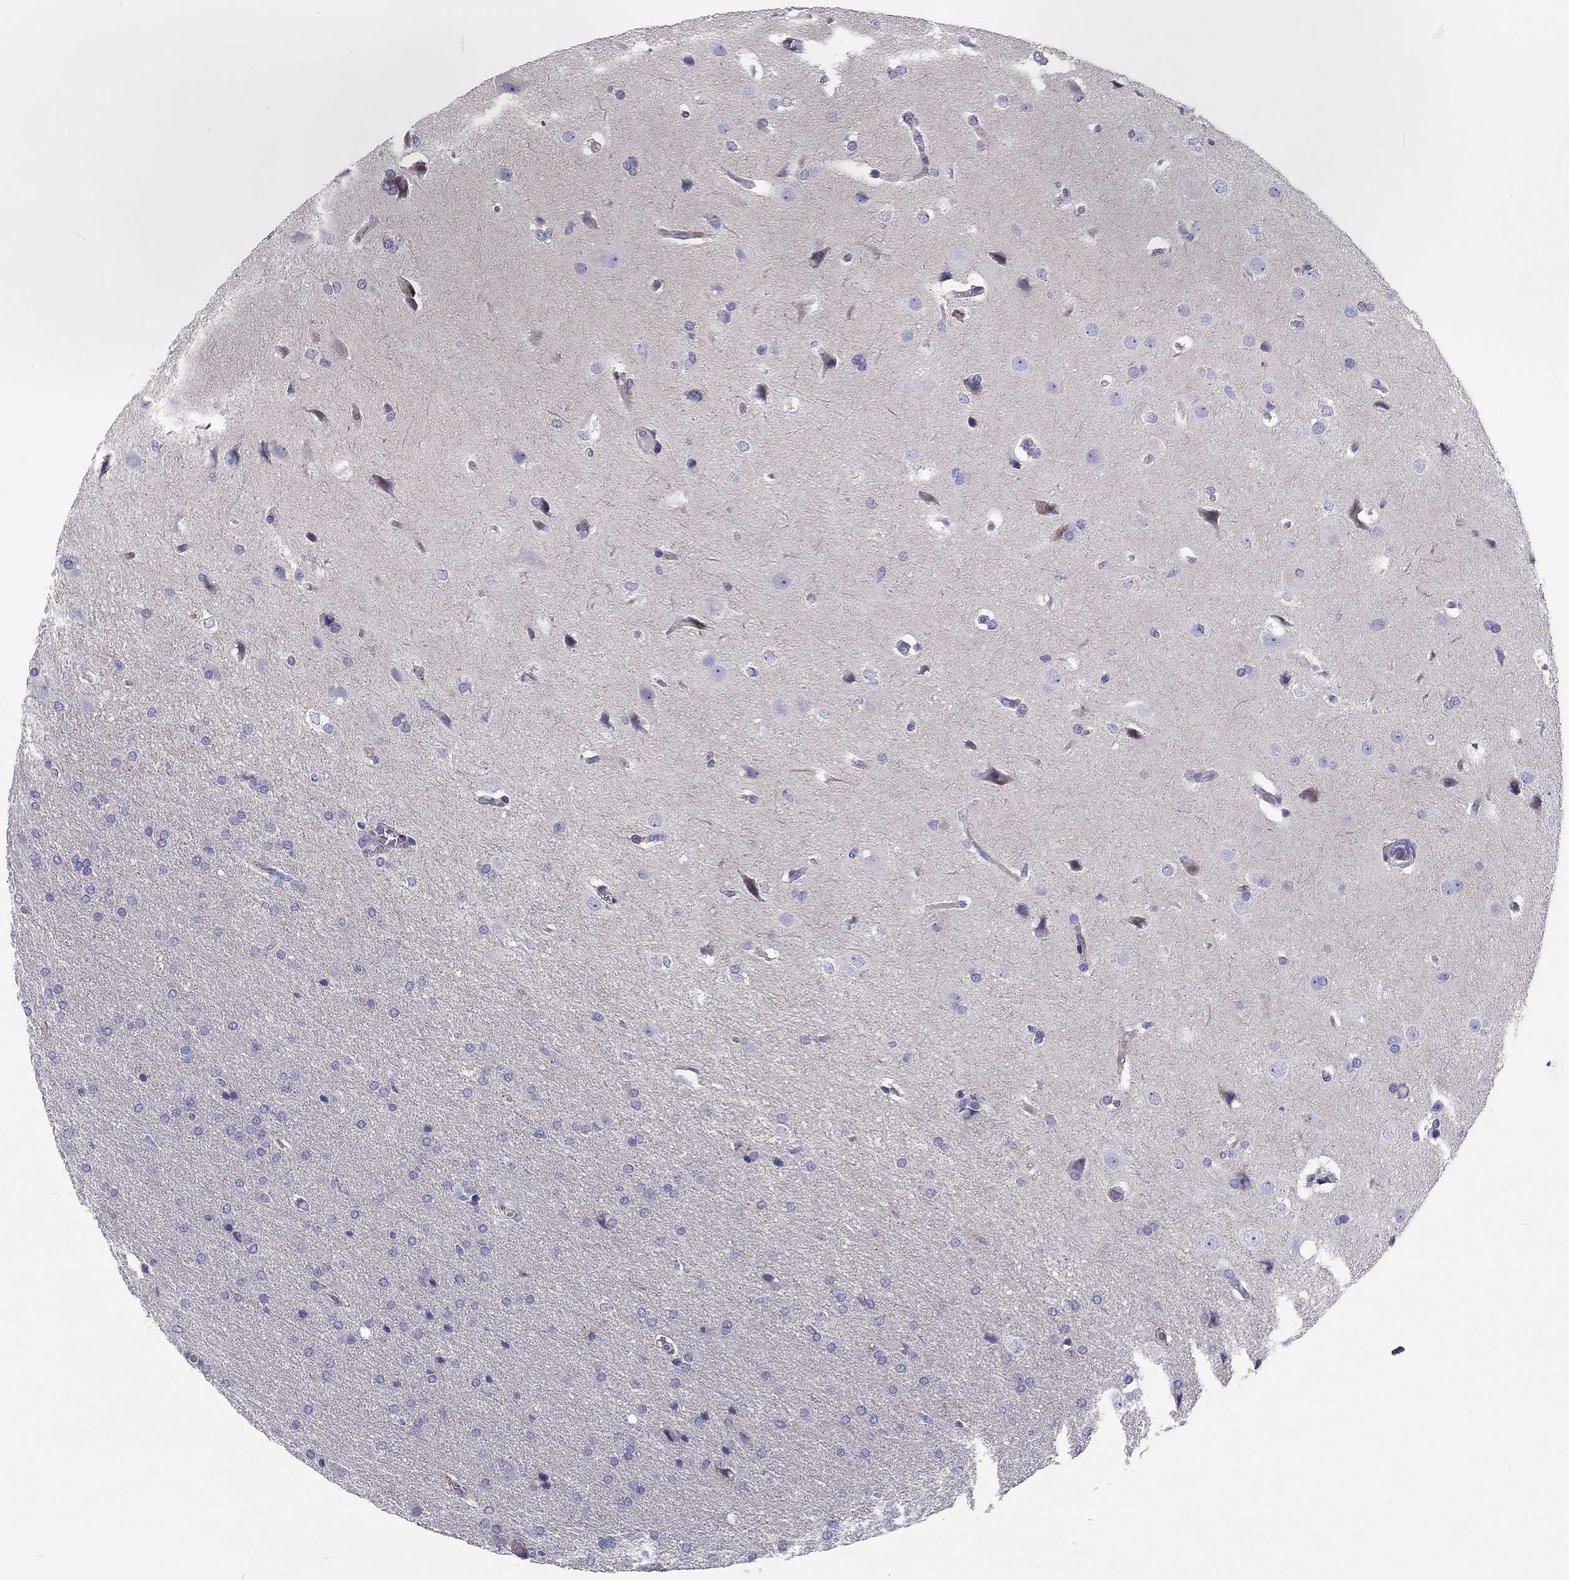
{"staining": {"intensity": "negative", "quantity": "none", "location": "none"}, "tissue": "glioma", "cell_type": "Tumor cells", "image_type": "cancer", "snomed": [{"axis": "morphology", "description": "Glioma, malignant, Low grade"}, {"axis": "topography", "description": "Brain"}], "caption": "This is an immunohistochemistry (IHC) photomicrograph of malignant glioma (low-grade). There is no expression in tumor cells.", "gene": "SCARB1", "patient": {"sex": "female", "age": 32}}